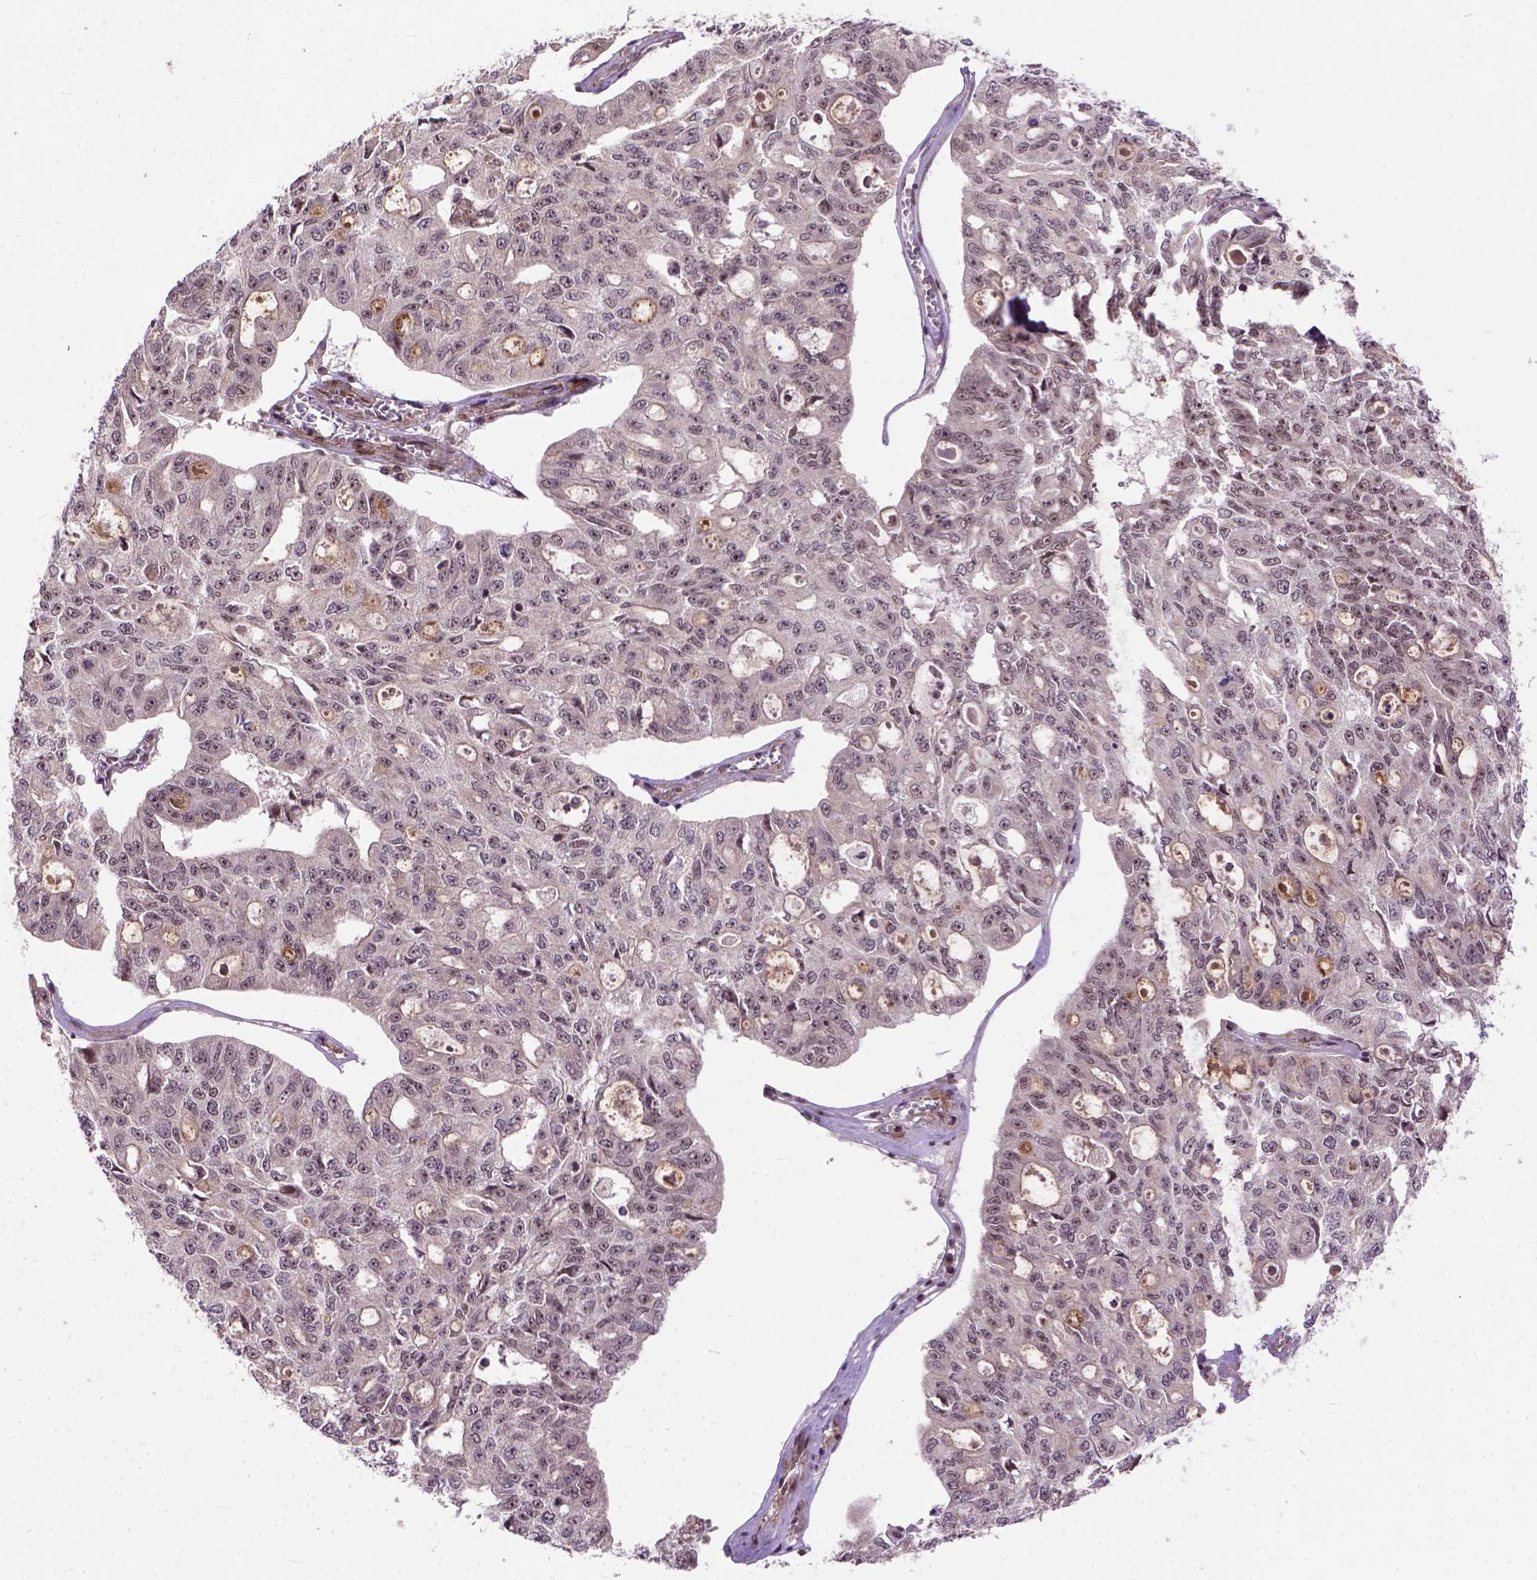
{"staining": {"intensity": "weak", "quantity": "<25%", "location": "nuclear"}, "tissue": "ovarian cancer", "cell_type": "Tumor cells", "image_type": "cancer", "snomed": [{"axis": "morphology", "description": "Carcinoma, endometroid"}, {"axis": "topography", "description": "Ovary"}], "caption": "There is no significant positivity in tumor cells of ovarian cancer (endometroid carcinoma).", "gene": "ZNF630", "patient": {"sex": "female", "age": 65}}